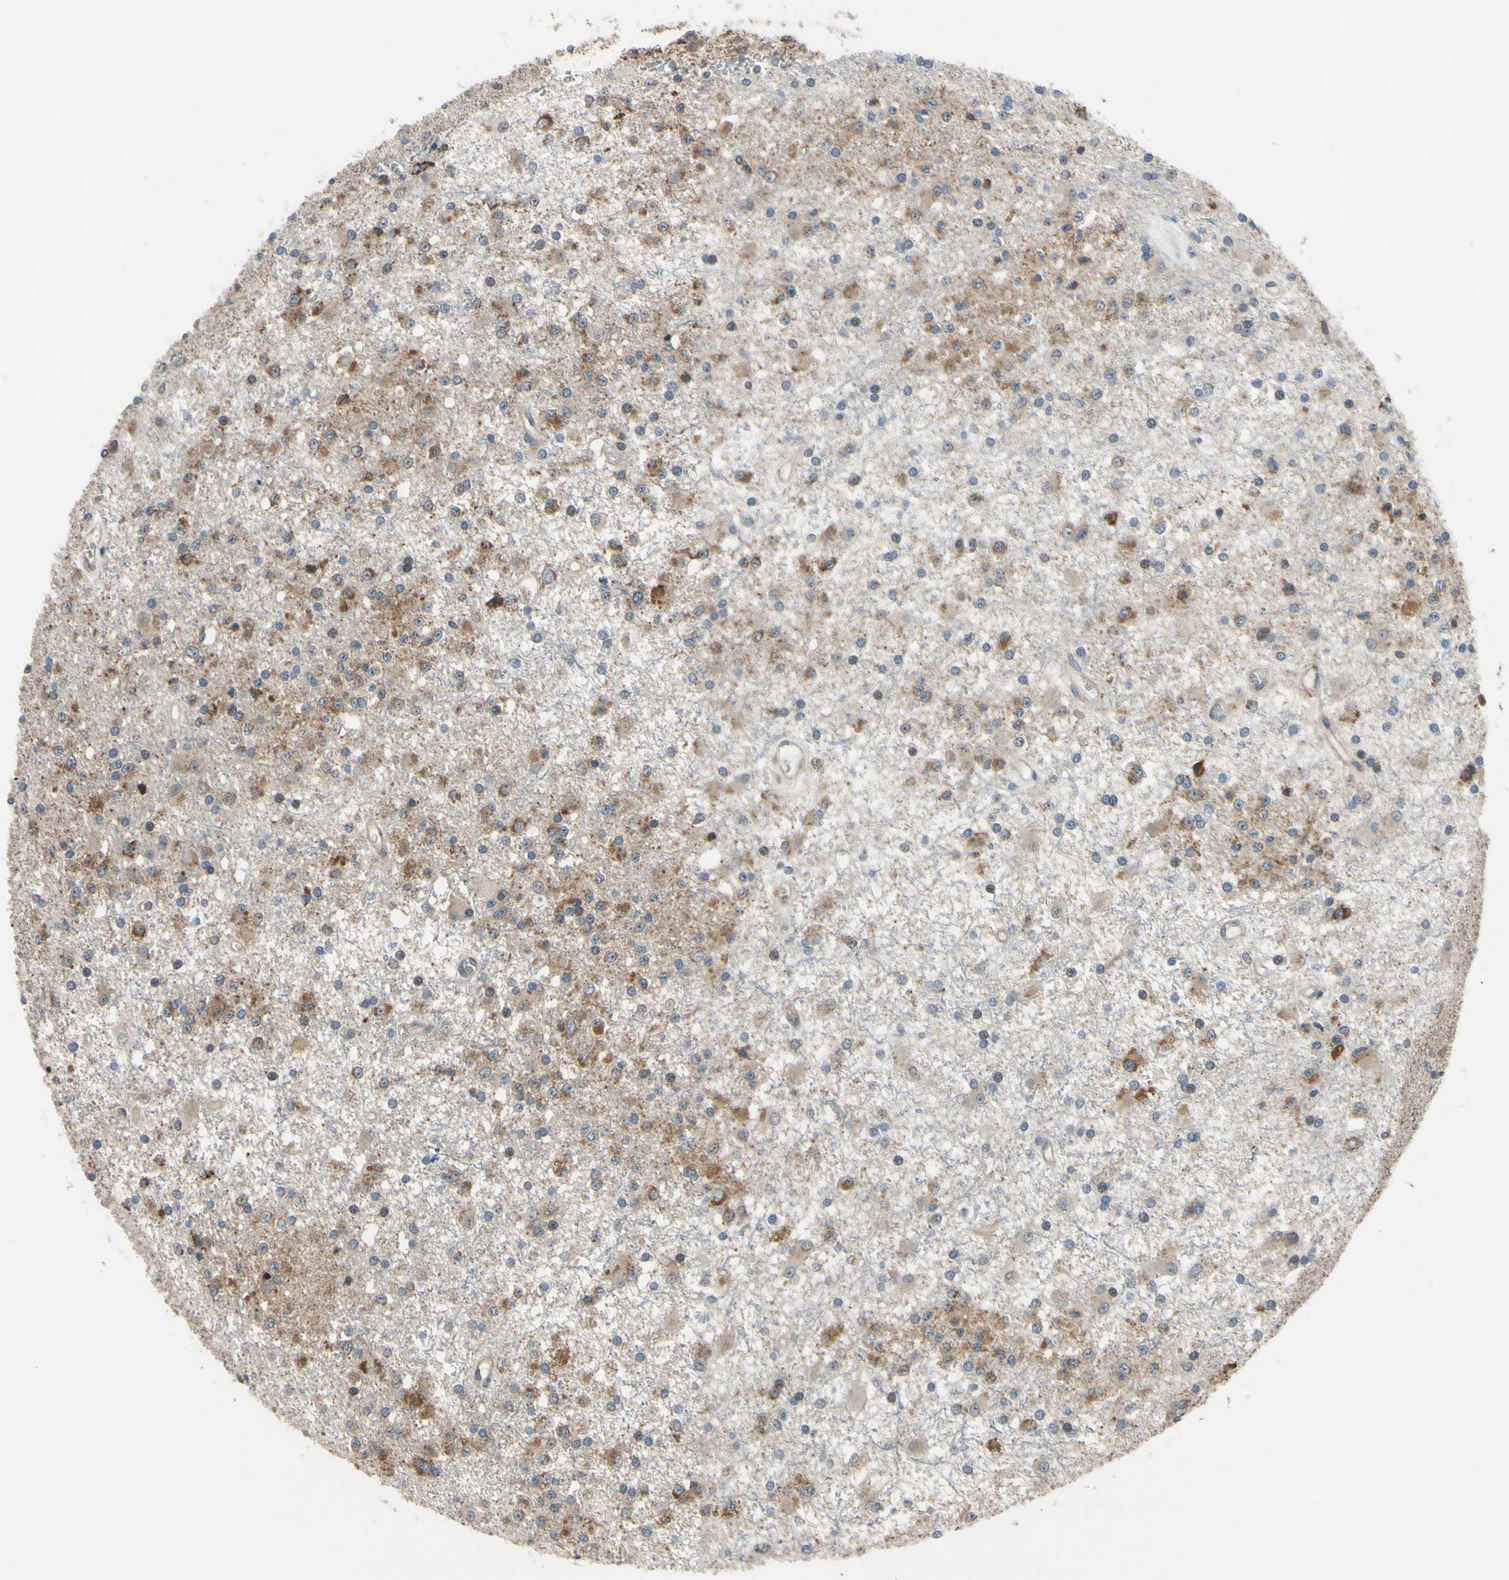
{"staining": {"intensity": "moderate", "quantity": "25%-75%", "location": "cytoplasmic/membranous"}, "tissue": "glioma", "cell_type": "Tumor cells", "image_type": "cancer", "snomed": [{"axis": "morphology", "description": "Glioma, malignant, Low grade"}, {"axis": "topography", "description": "Brain"}], "caption": "Malignant glioma (low-grade) stained for a protein exhibits moderate cytoplasmic/membranous positivity in tumor cells.", "gene": "COMMD9", "patient": {"sex": "male", "age": 58}}